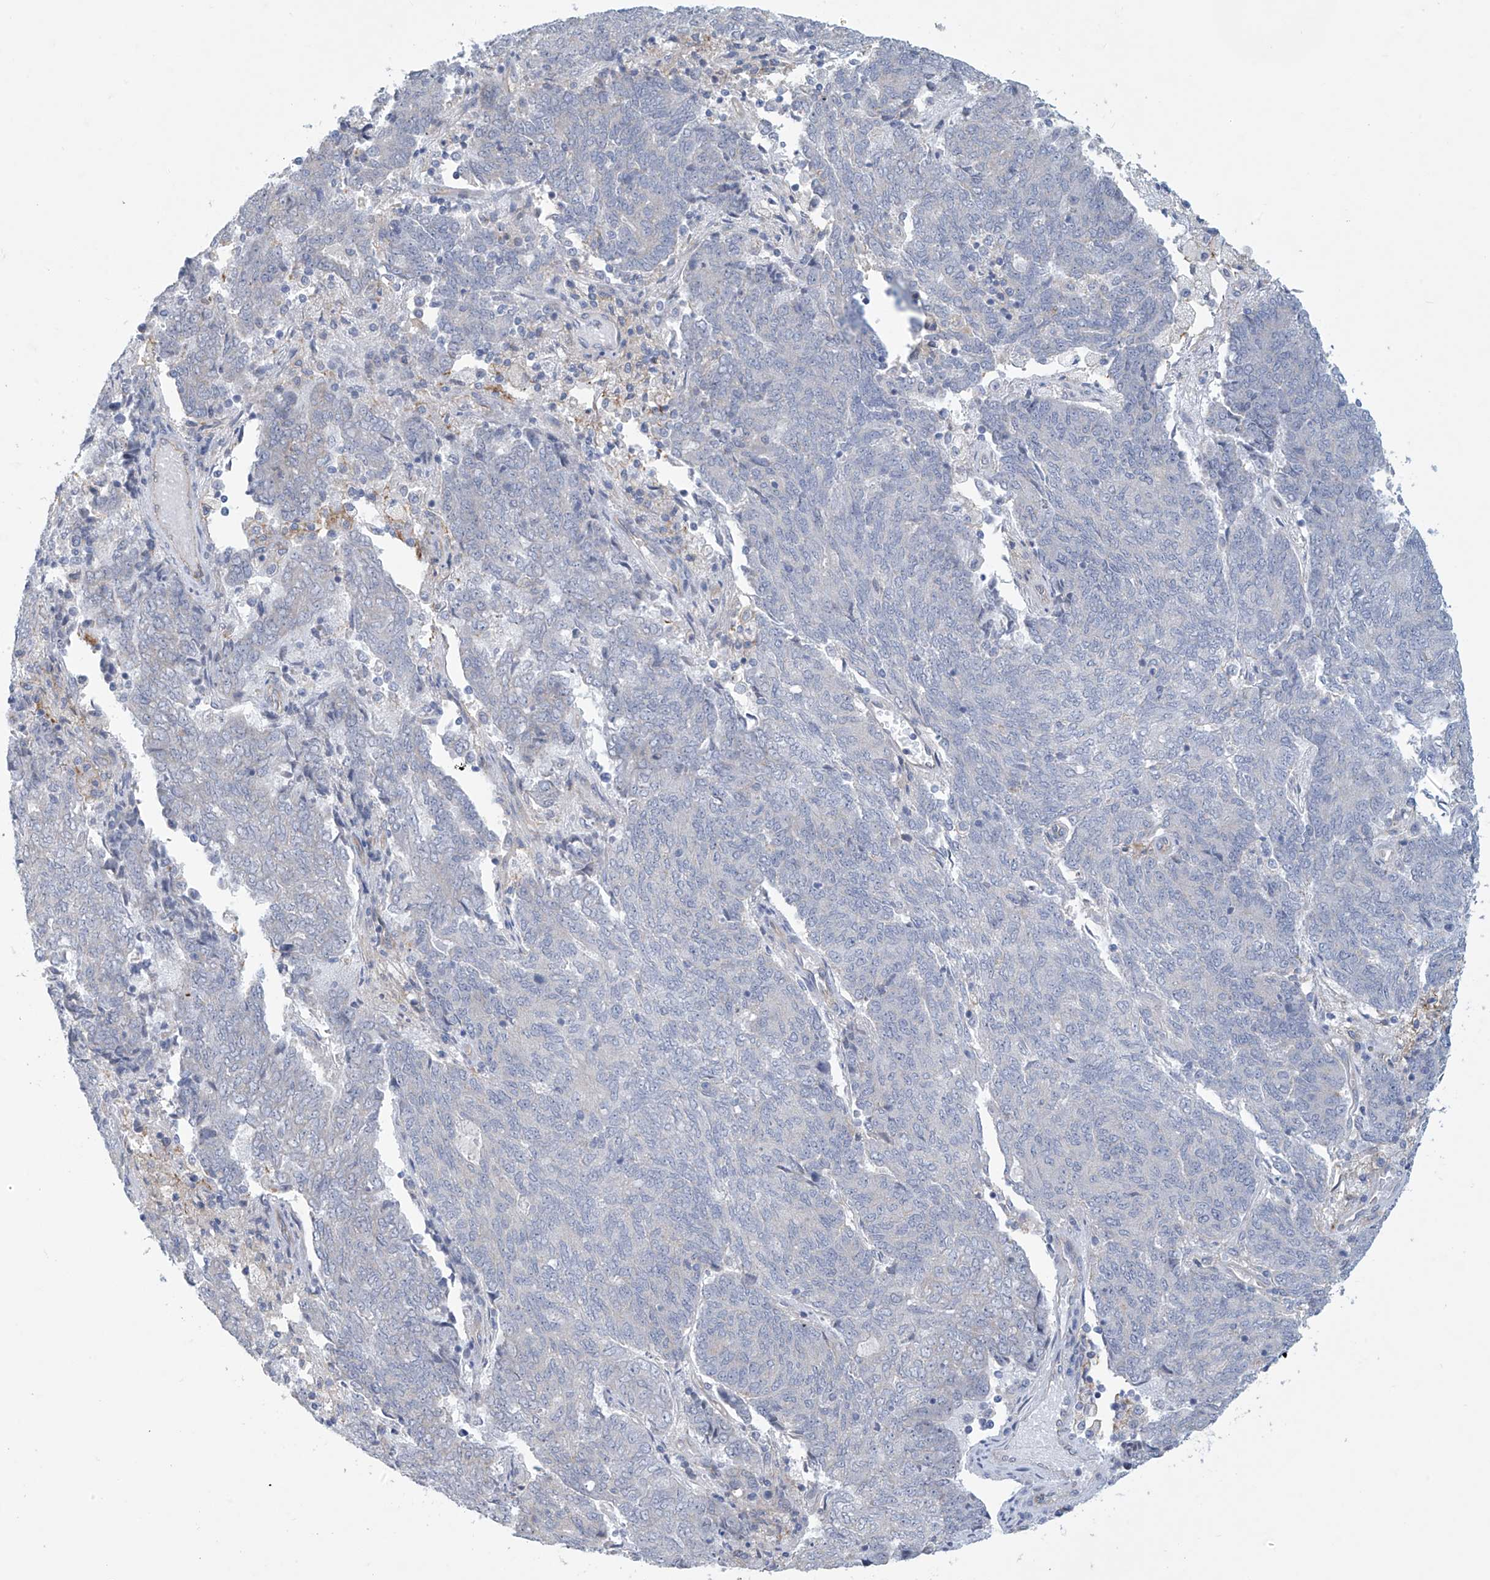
{"staining": {"intensity": "negative", "quantity": "none", "location": "none"}, "tissue": "endometrial cancer", "cell_type": "Tumor cells", "image_type": "cancer", "snomed": [{"axis": "morphology", "description": "Adenocarcinoma, NOS"}, {"axis": "topography", "description": "Endometrium"}], "caption": "A high-resolution image shows immunohistochemistry (IHC) staining of adenocarcinoma (endometrial), which exhibits no significant expression in tumor cells.", "gene": "ABHD13", "patient": {"sex": "female", "age": 80}}